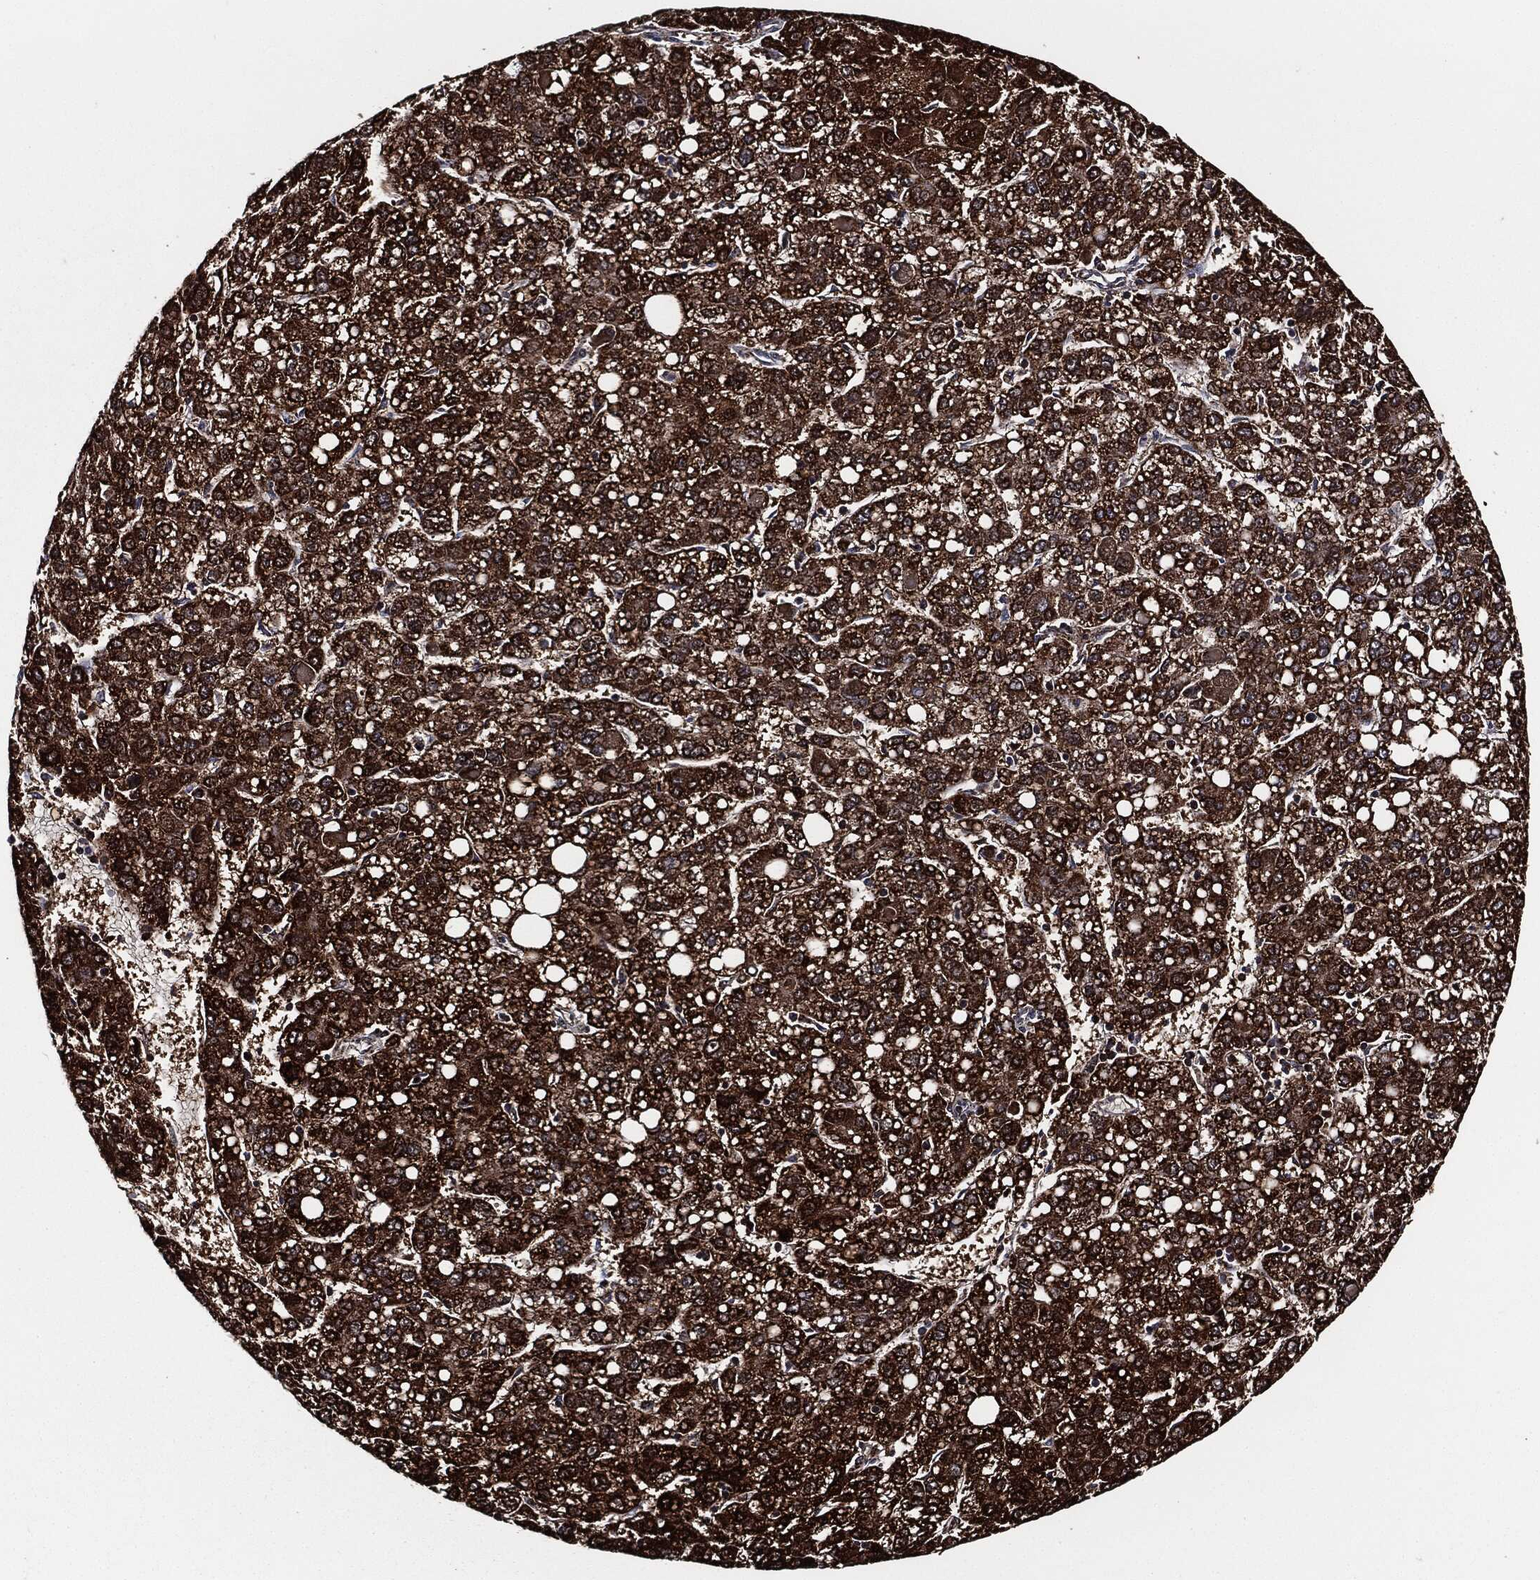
{"staining": {"intensity": "strong", "quantity": ">75%", "location": "cytoplasmic/membranous"}, "tissue": "liver cancer", "cell_type": "Tumor cells", "image_type": "cancer", "snomed": [{"axis": "morphology", "description": "Carcinoma, Hepatocellular, NOS"}, {"axis": "topography", "description": "Liver"}], "caption": "IHC of human liver hepatocellular carcinoma reveals high levels of strong cytoplasmic/membranous expression in about >75% of tumor cells. (DAB IHC, brown staining for protein, blue staining for nuclei).", "gene": "FH", "patient": {"sex": "female", "age": 82}}